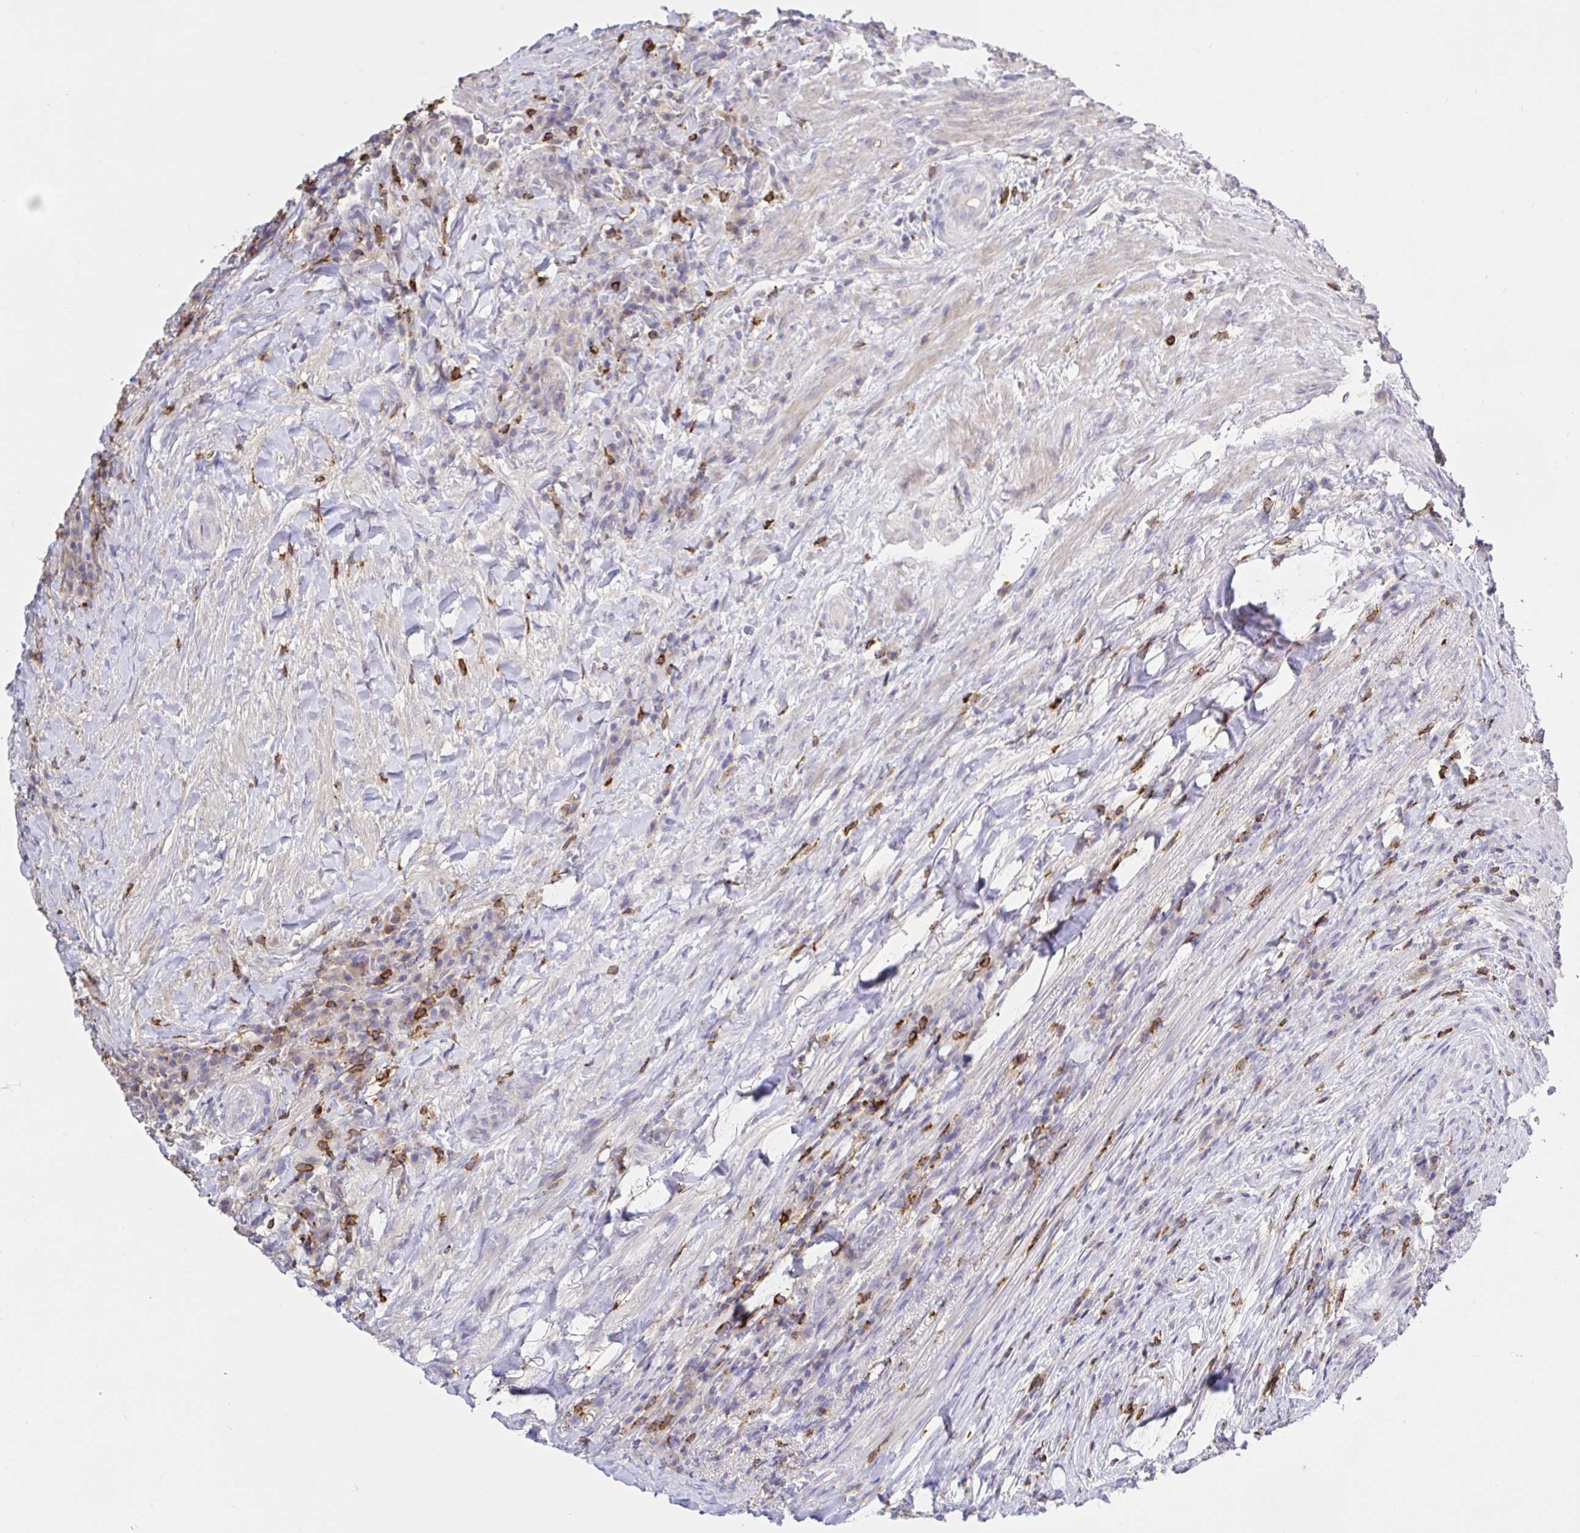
{"staining": {"intensity": "negative", "quantity": "none", "location": "none"}, "tissue": "colorectal cancer", "cell_type": "Tumor cells", "image_type": "cancer", "snomed": [{"axis": "morphology", "description": "Adenocarcinoma, NOS"}, {"axis": "topography", "description": "Colon"}], "caption": "Human colorectal adenocarcinoma stained for a protein using immunohistochemistry exhibits no staining in tumor cells.", "gene": "SKAP1", "patient": {"sex": "female", "age": 43}}